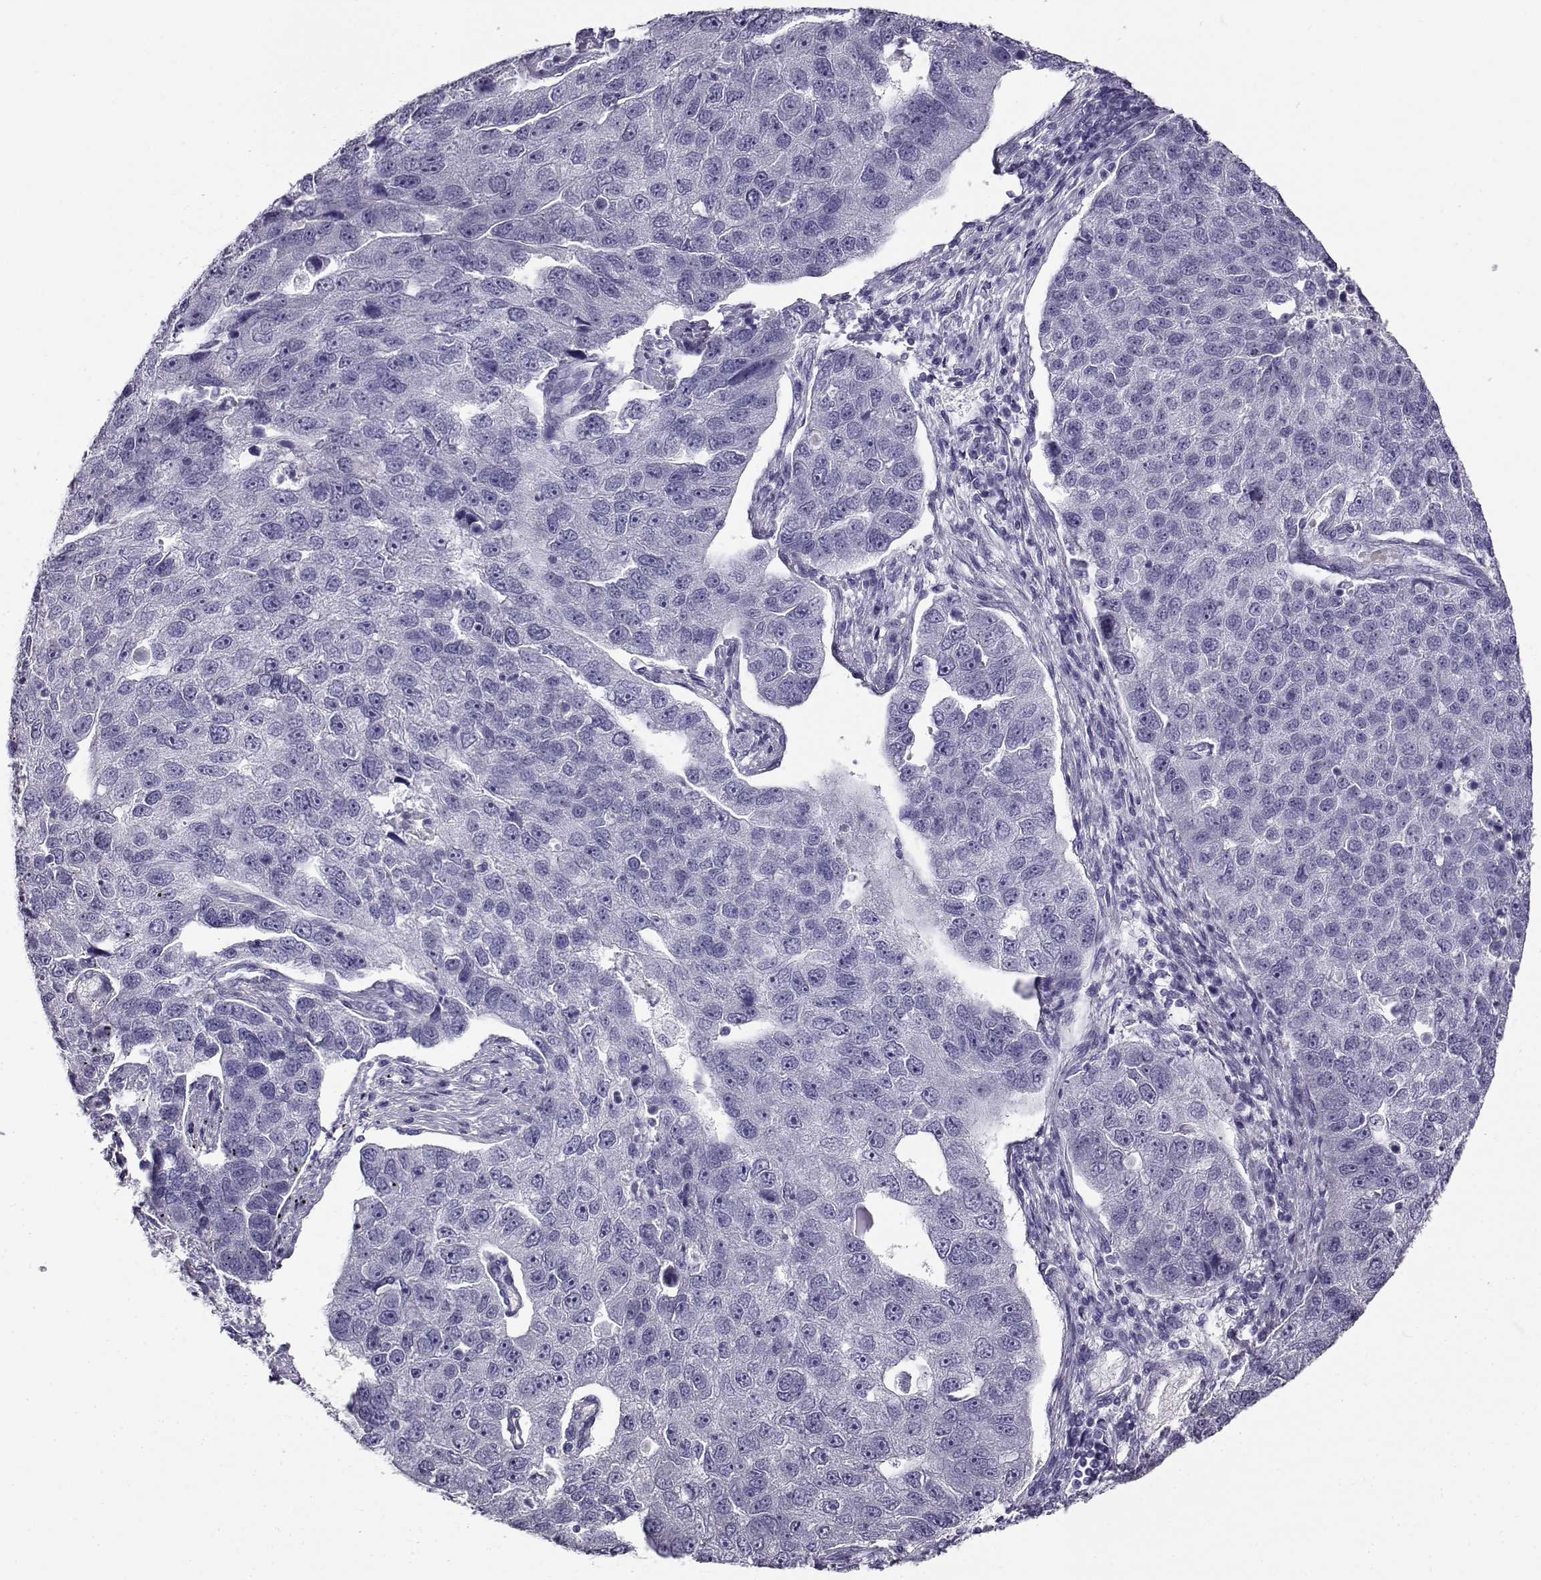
{"staining": {"intensity": "negative", "quantity": "none", "location": "none"}, "tissue": "pancreatic cancer", "cell_type": "Tumor cells", "image_type": "cancer", "snomed": [{"axis": "morphology", "description": "Adenocarcinoma, NOS"}, {"axis": "topography", "description": "Pancreas"}], "caption": "A high-resolution micrograph shows immunohistochemistry staining of adenocarcinoma (pancreatic), which demonstrates no significant staining in tumor cells.", "gene": "CABS1", "patient": {"sex": "female", "age": 61}}